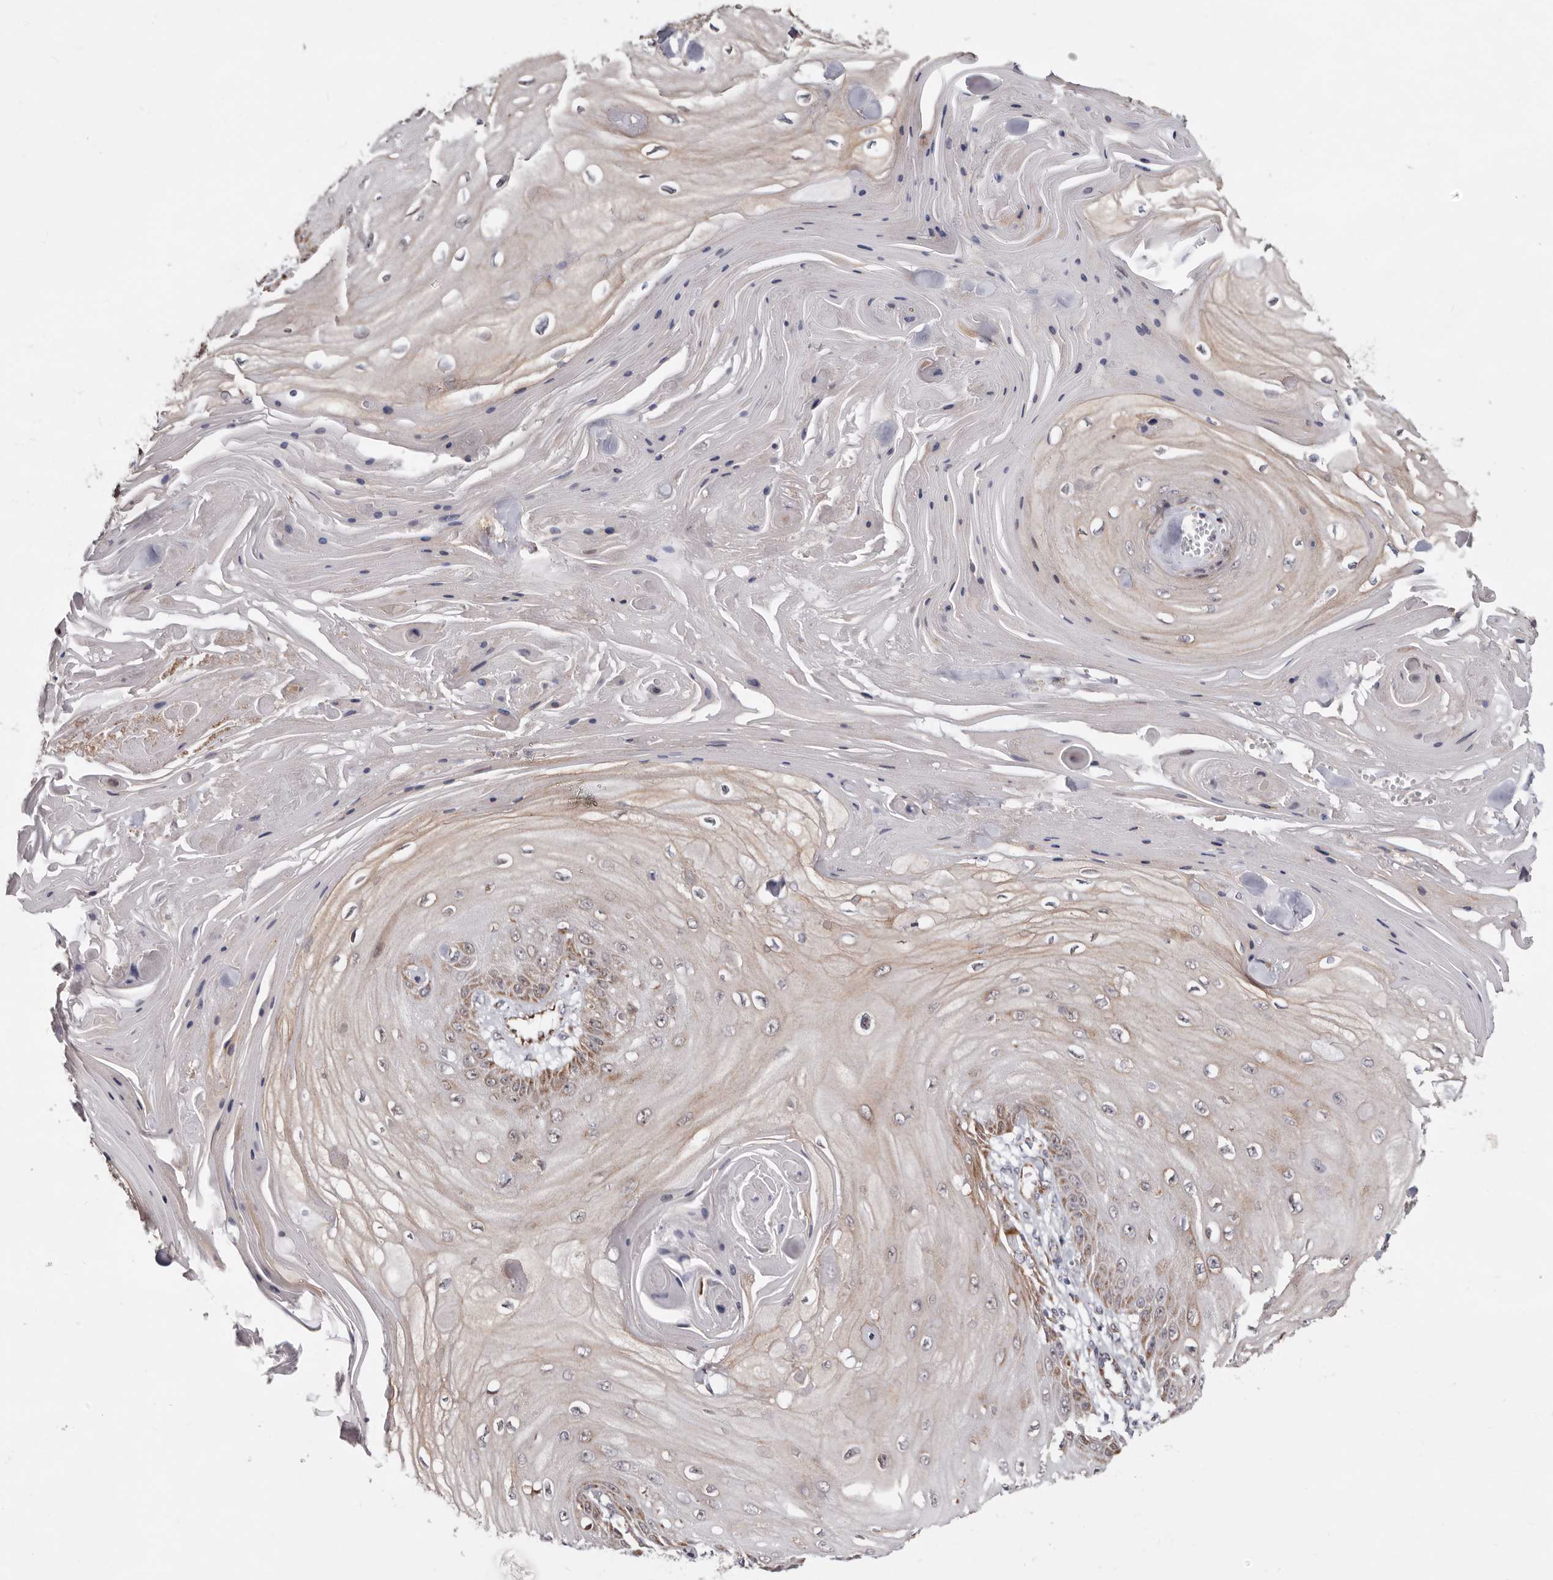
{"staining": {"intensity": "moderate", "quantity": "<25%", "location": "cytoplasmic/membranous"}, "tissue": "skin cancer", "cell_type": "Tumor cells", "image_type": "cancer", "snomed": [{"axis": "morphology", "description": "Squamous cell carcinoma, NOS"}, {"axis": "topography", "description": "Skin"}], "caption": "A brown stain shows moderate cytoplasmic/membranous staining of a protein in skin cancer (squamous cell carcinoma) tumor cells.", "gene": "MRPL18", "patient": {"sex": "male", "age": 74}}